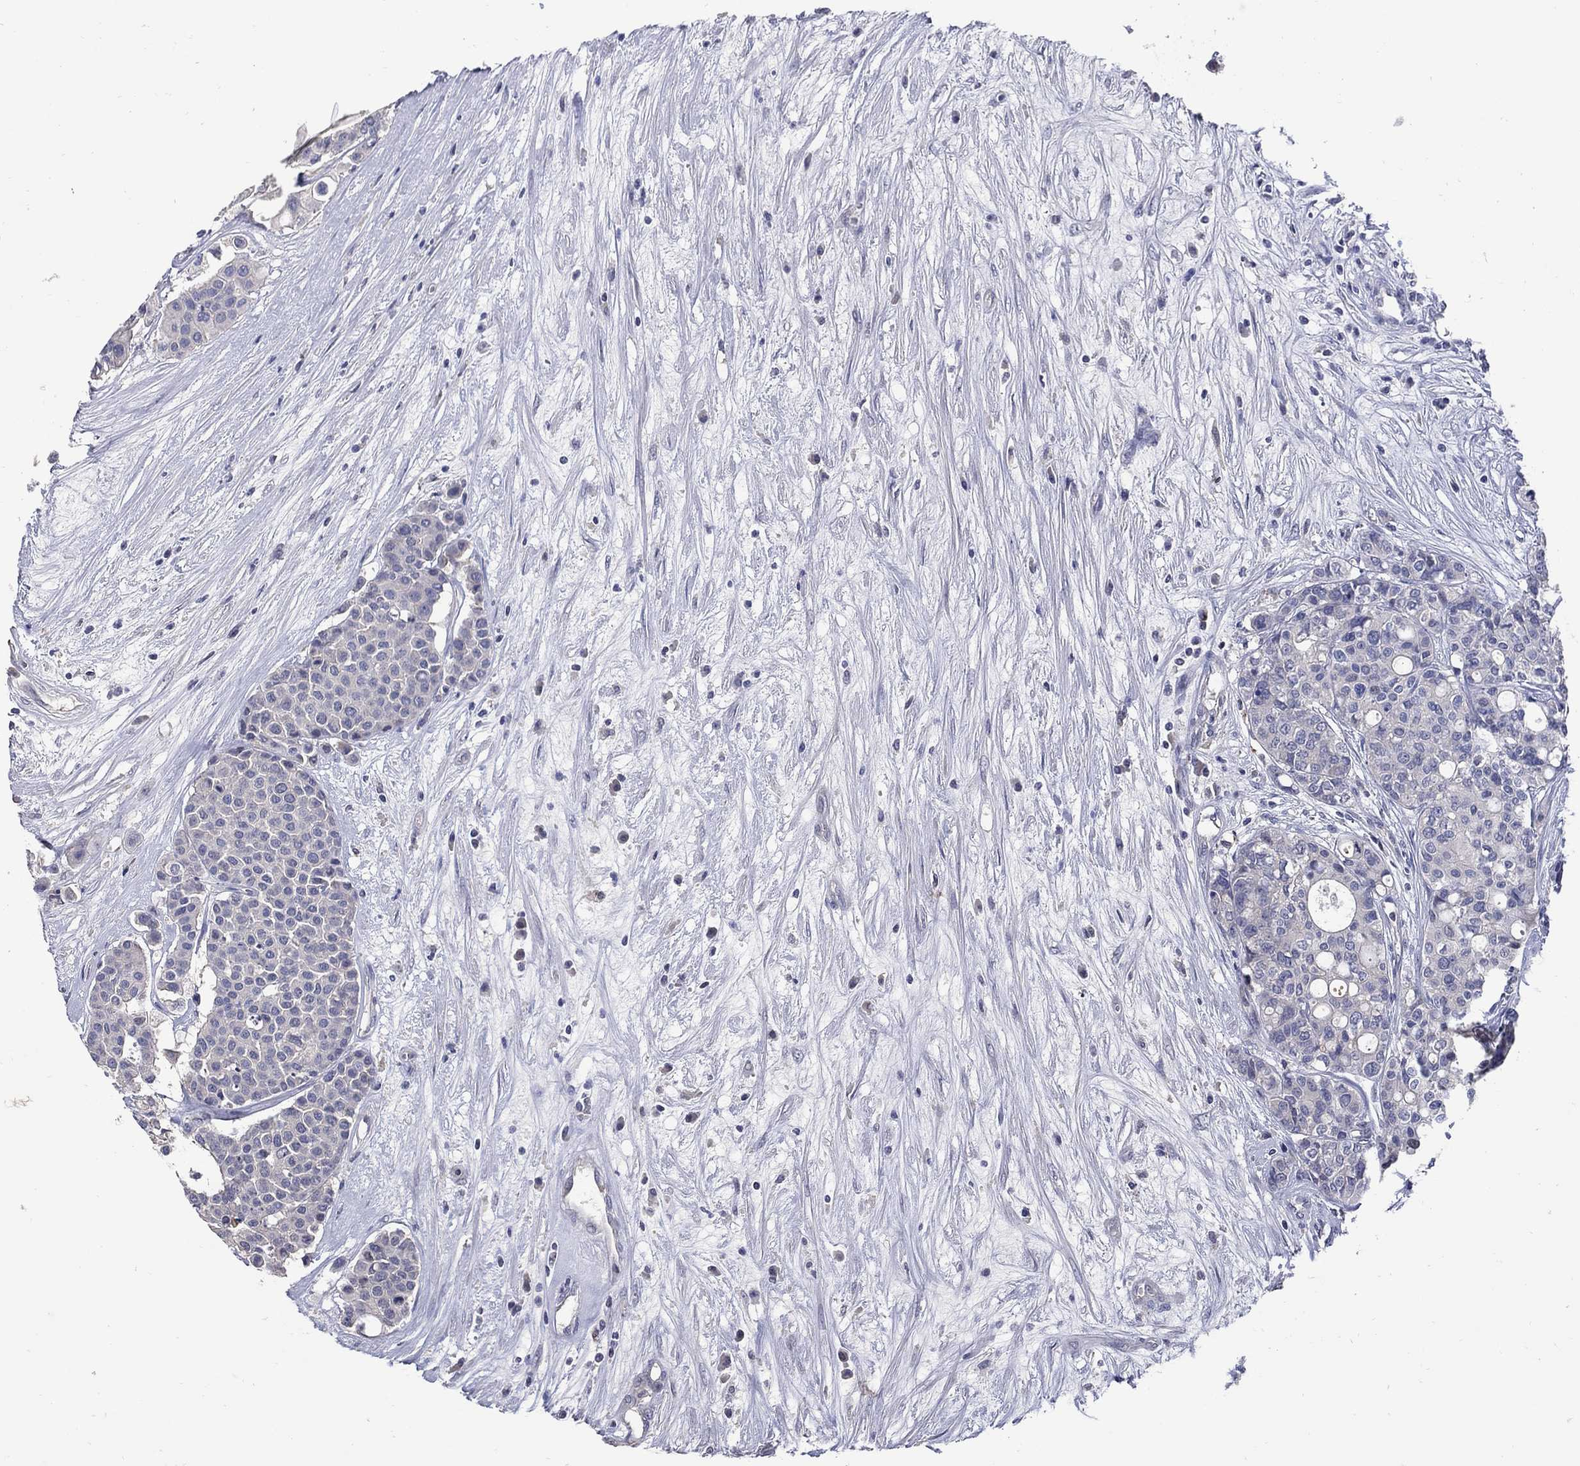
{"staining": {"intensity": "negative", "quantity": "none", "location": "none"}, "tissue": "carcinoid", "cell_type": "Tumor cells", "image_type": "cancer", "snomed": [{"axis": "morphology", "description": "Carcinoid, malignant, NOS"}, {"axis": "topography", "description": "Colon"}], "caption": "An image of carcinoid stained for a protein reveals no brown staining in tumor cells.", "gene": "CETN1", "patient": {"sex": "male", "age": 81}}